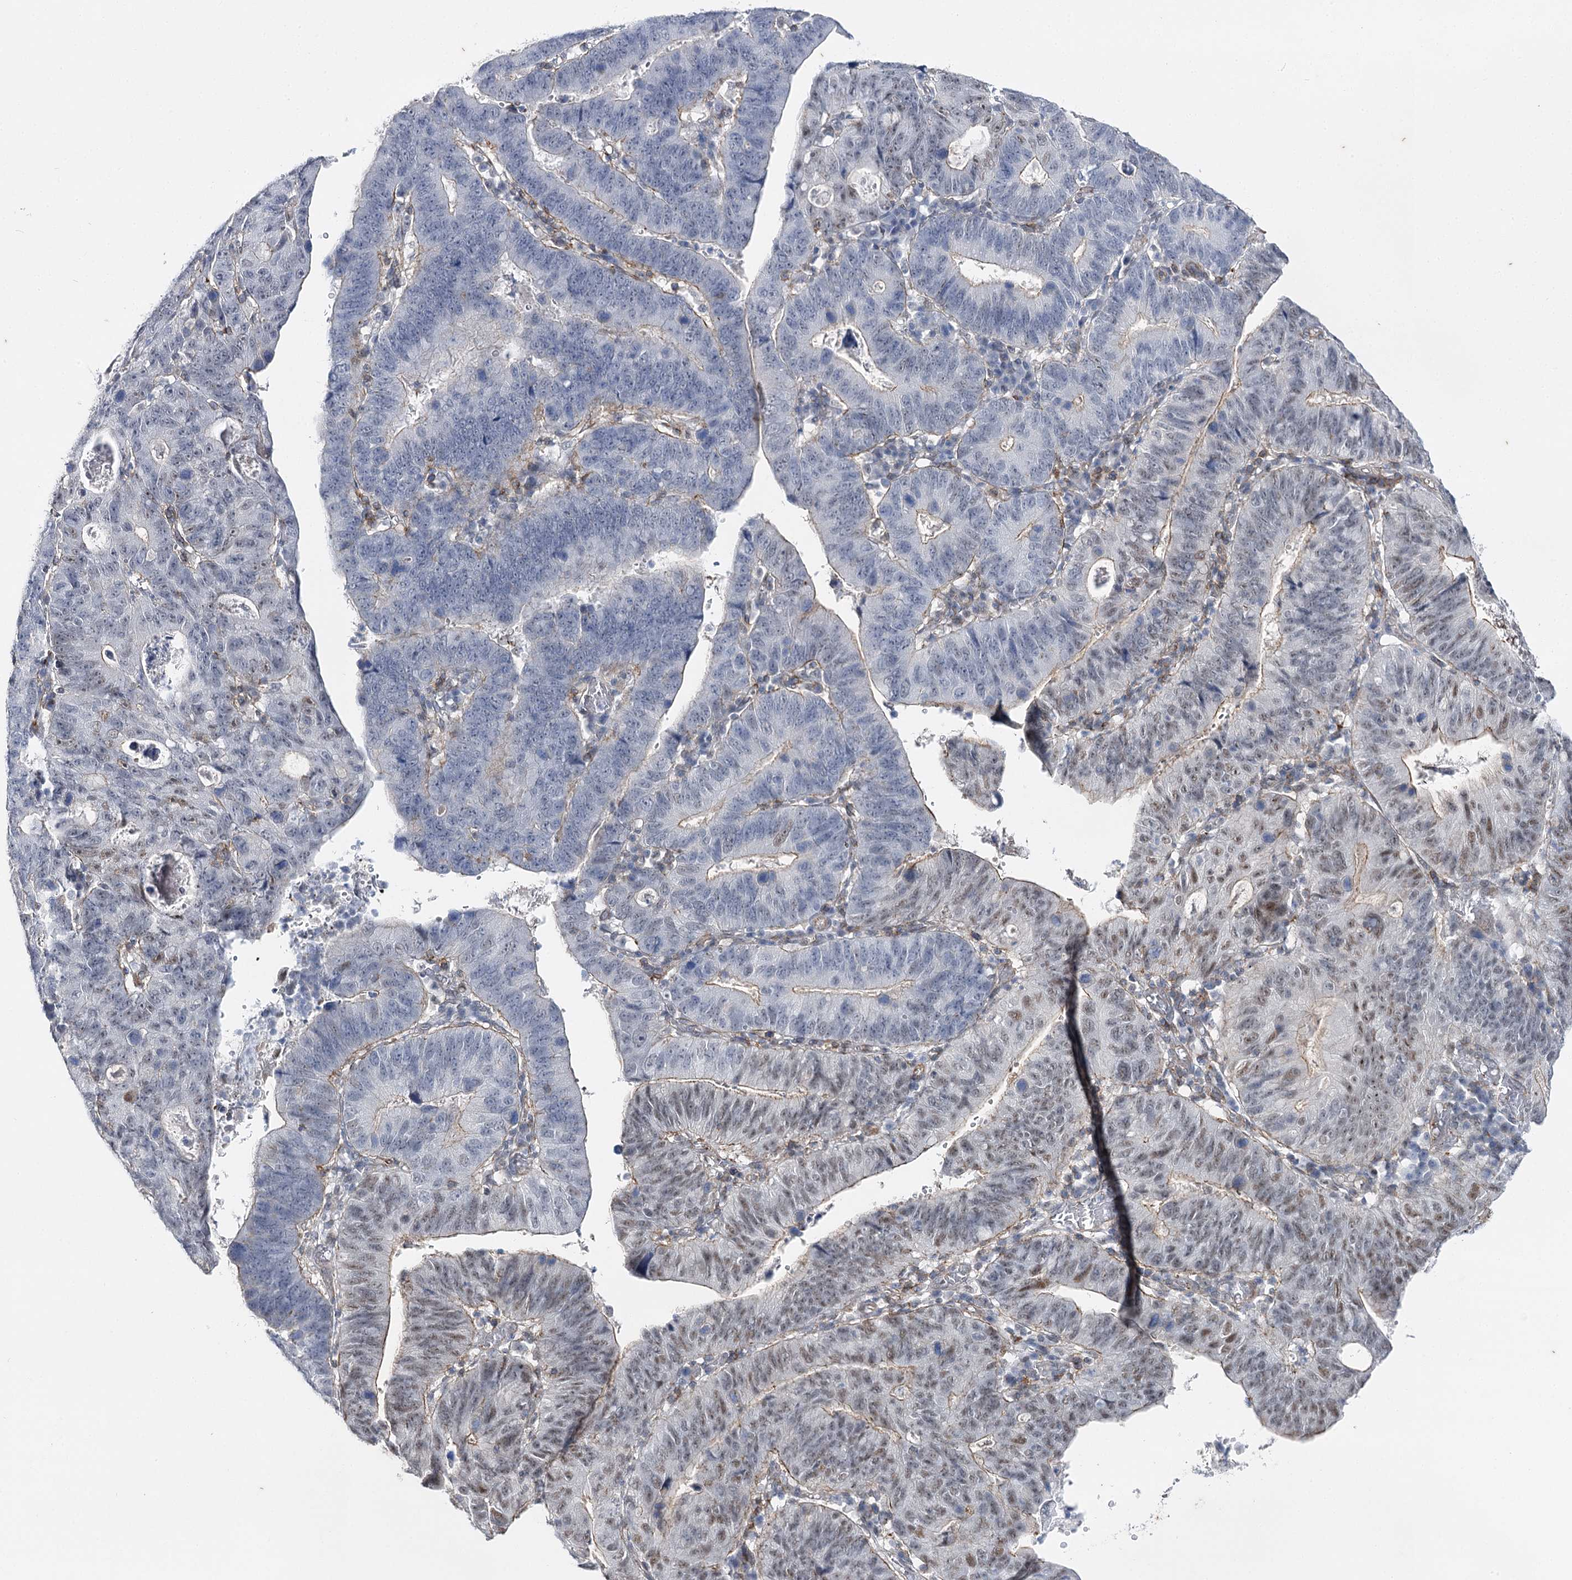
{"staining": {"intensity": "moderate", "quantity": "<25%", "location": "cytoplasmic/membranous"}, "tissue": "stomach cancer", "cell_type": "Tumor cells", "image_type": "cancer", "snomed": [{"axis": "morphology", "description": "Adenocarcinoma, NOS"}, {"axis": "topography", "description": "Stomach"}], "caption": "Immunohistochemistry histopathology image of human adenocarcinoma (stomach) stained for a protein (brown), which displays low levels of moderate cytoplasmic/membranous staining in about <25% of tumor cells.", "gene": "AGXT2", "patient": {"sex": "male", "age": 59}}